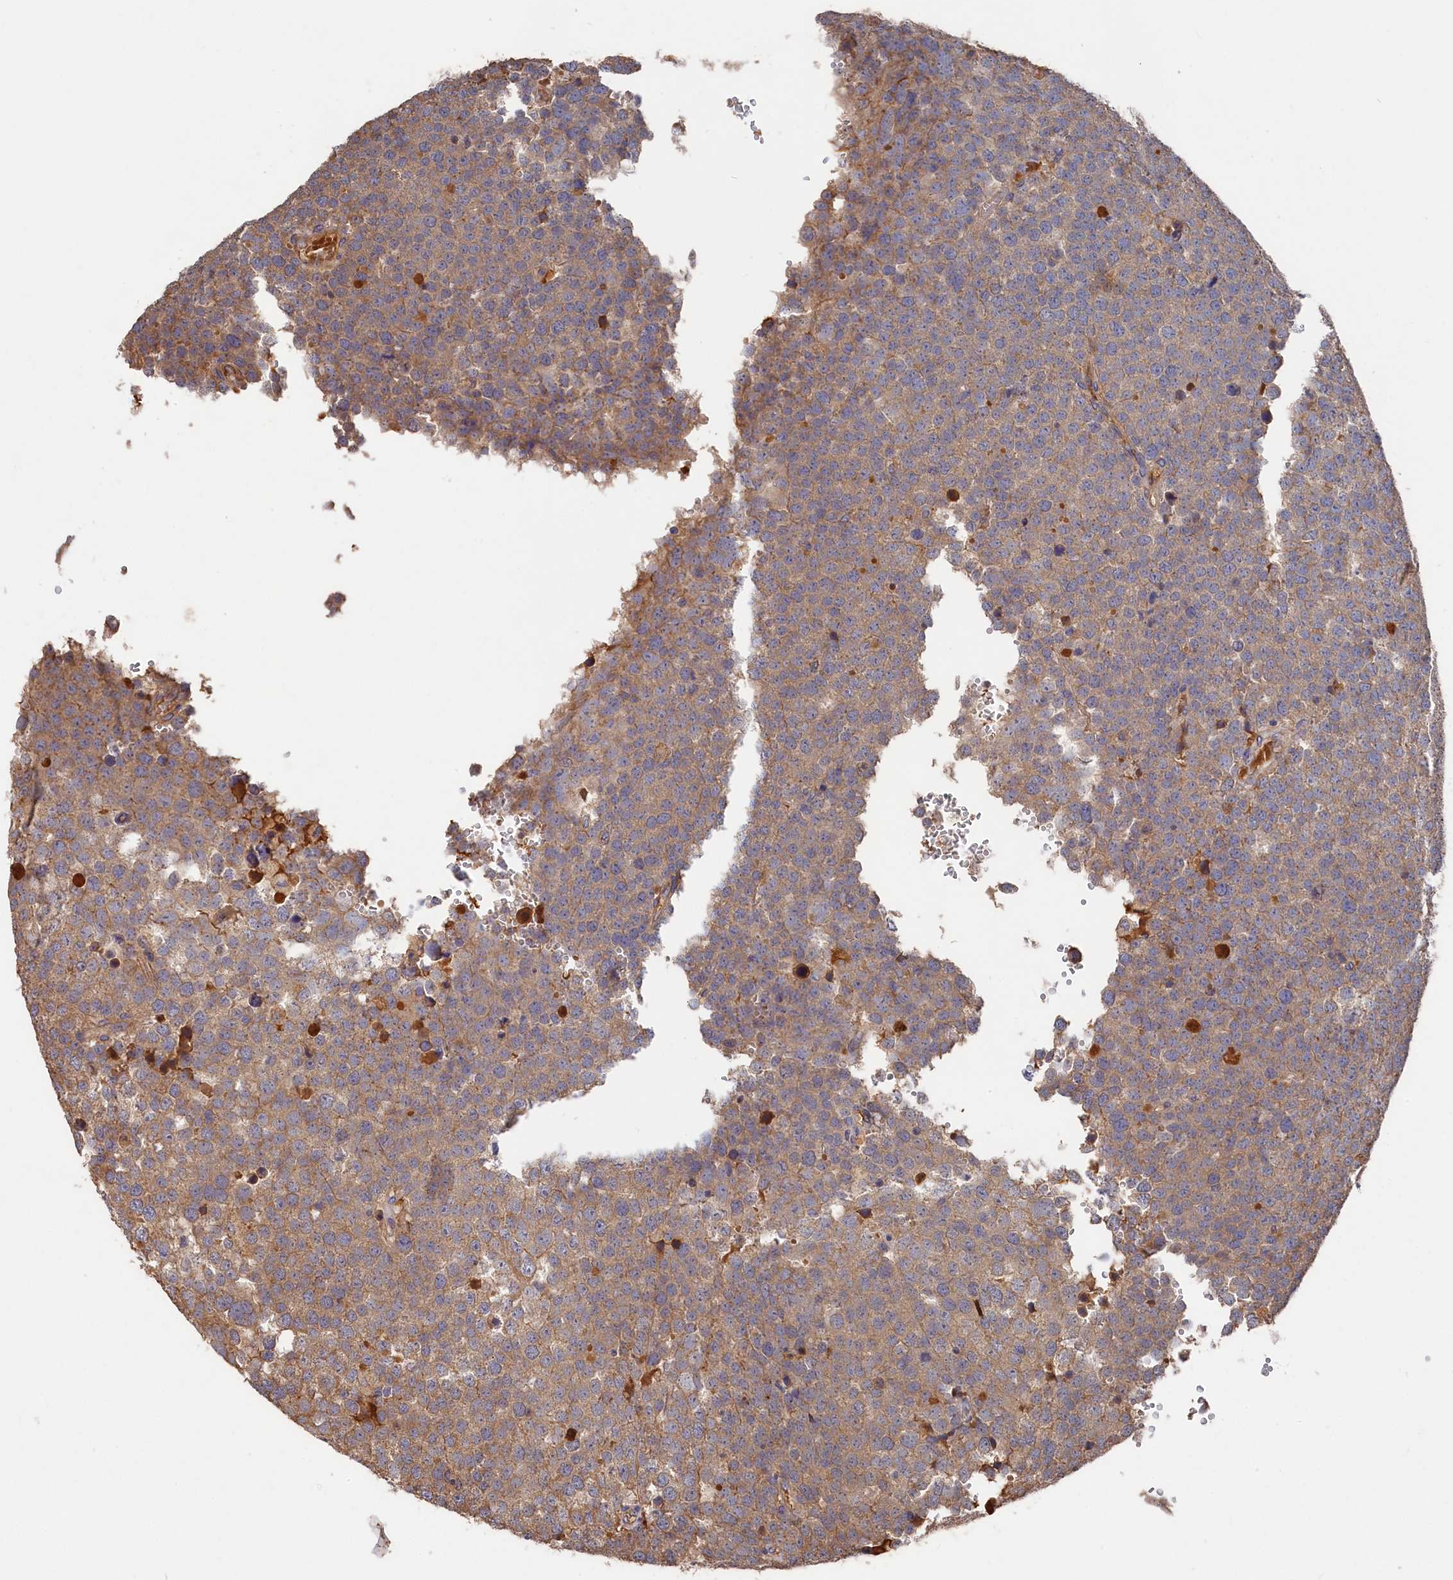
{"staining": {"intensity": "weak", "quantity": ">75%", "location": "cytoplasmic/membranous"}, "tissue": "testis cancer", "cell_type": "Tumor cells", "image_type": "cancer", "snomed": [{"axis": "morphology", "description": "Seminoma, NOS"}, {"axis": "topography", "description": "Testis"}], "caption": "Testis seminoma tissue reveals weak cytoplasmic/membranous expression in about >75% of tumor cells, visualized by immunohistochemistry. (brown staining indicates protein expression, while blue staining denotes nuclei).", "gene": "DHRS11", "patient": {"sex": "male", "age": 71}}